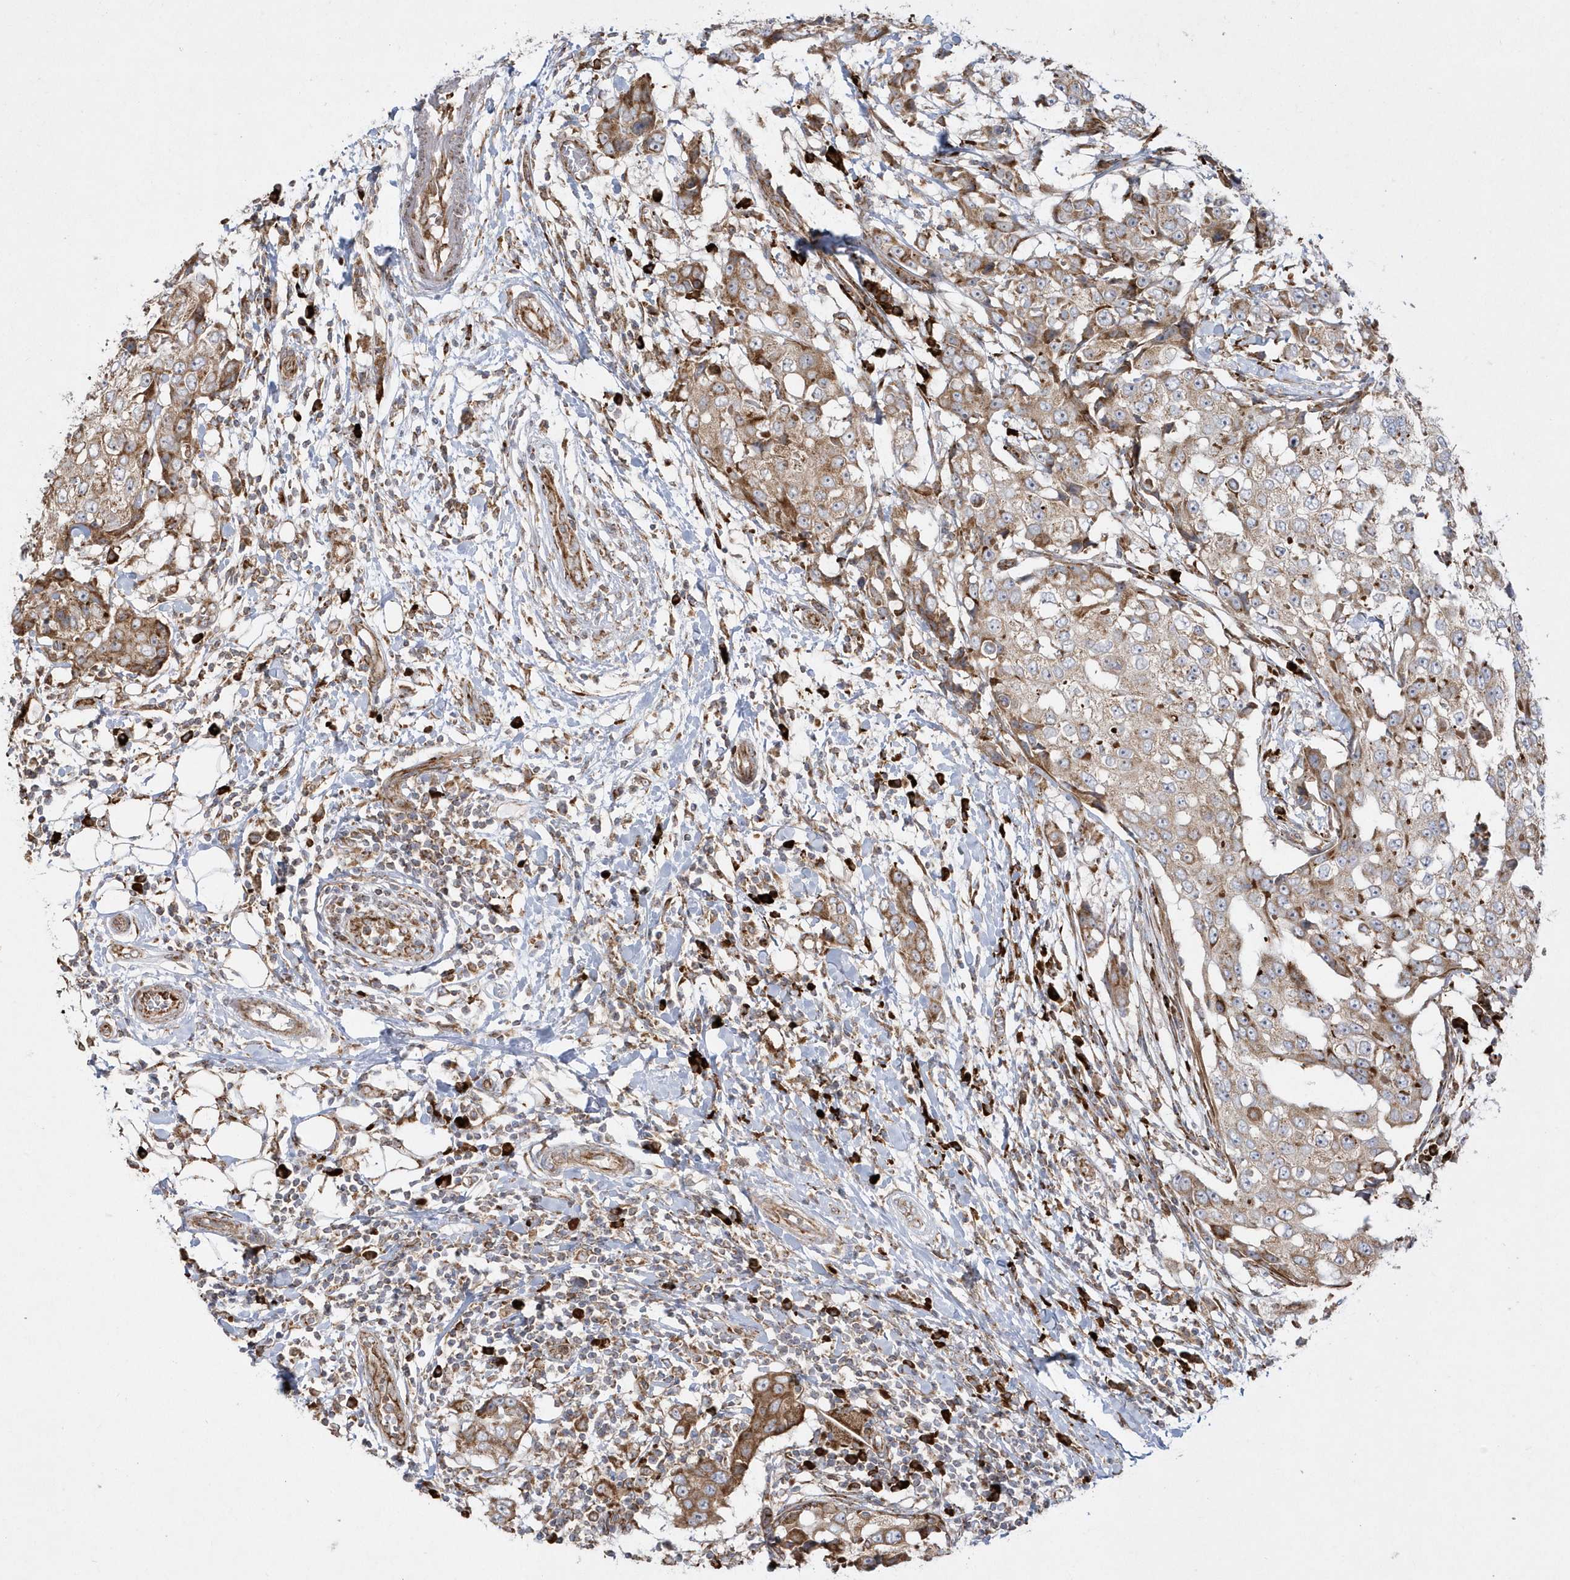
{"staining": {"intensity": "moderate", "quantity": ">75%", "location": "cytoplasmic/membranous"}, "tissue": "breast cancer", "cell_type": "Tumor cells", "image_type": "cancer", "snomed": [{"axis": "morphology", "description": "Duct carcinoma"}, {"axis": "topography", "description": "Breast"}], "caption": "The image displays immunohistochemical staining of breast intraductal carcinoma. There is moderate cytoplasmic/membranous staining is seen in approximately >75% of tumor cells.", "gene": "SH3BP2", "patient": {"sex": "female", "age": 27}}